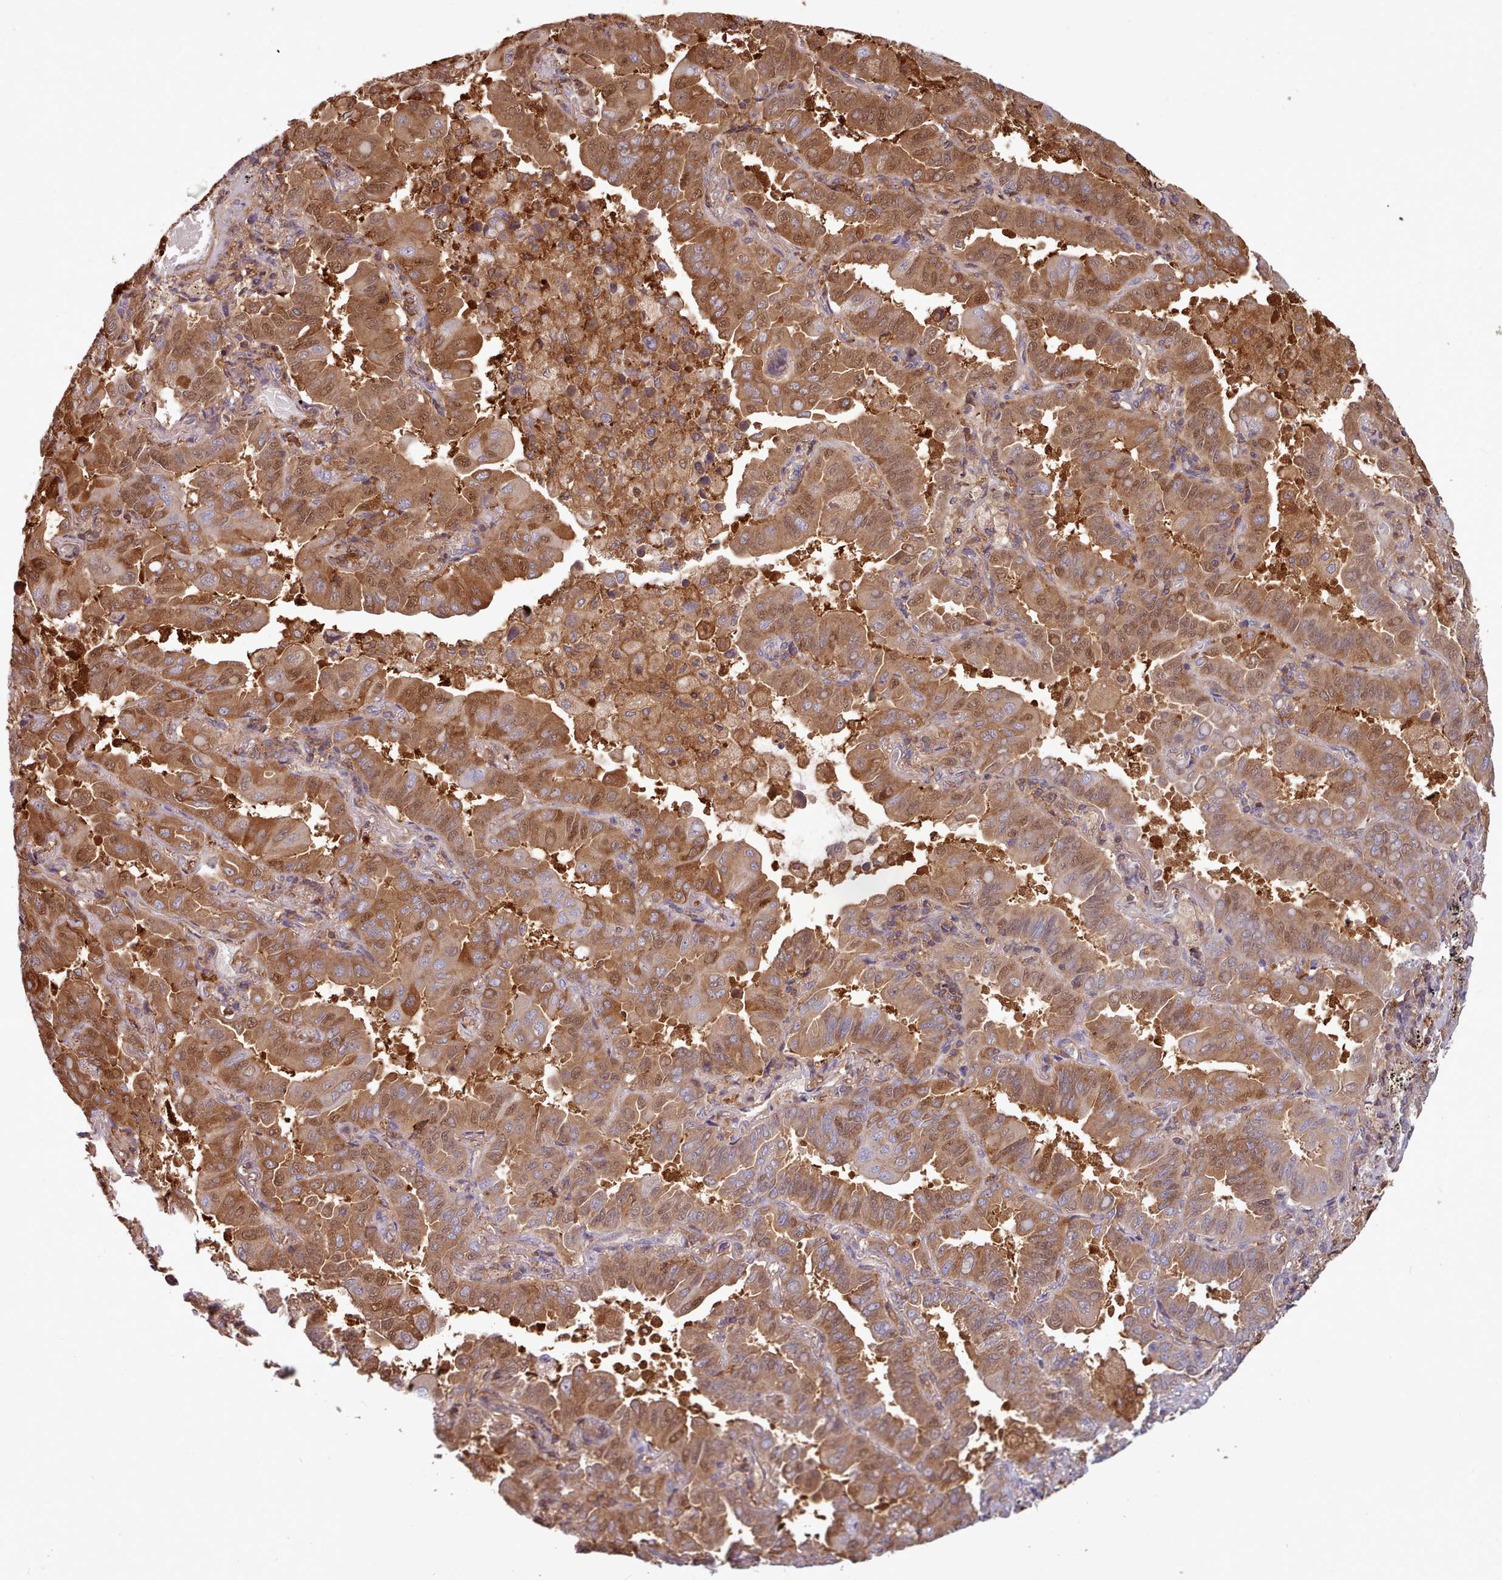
{"staining": {"intensity": "moderate", "quantity": ">75%", "location": "cytoplasmic/membranous,nuclear"}, "tissue": "lung cancer", "cell_type": "Tumor cells", "image_type": "cancer", "snomed": [{"axis": "morphology", "description": "Adenocarcinoma, NOS"}, {"axis": "topography", "description": "Lung"}], "caption": "Approximately >75% of tumor cells in lung adenocarcinoma demonstrate moderate cytoplasmic/membranous and nuclear protein positivity as visualized by brown immunohistochemical staining.", "gene": "SLC4A9", "patient": {"sex": "male", "age": 64}}